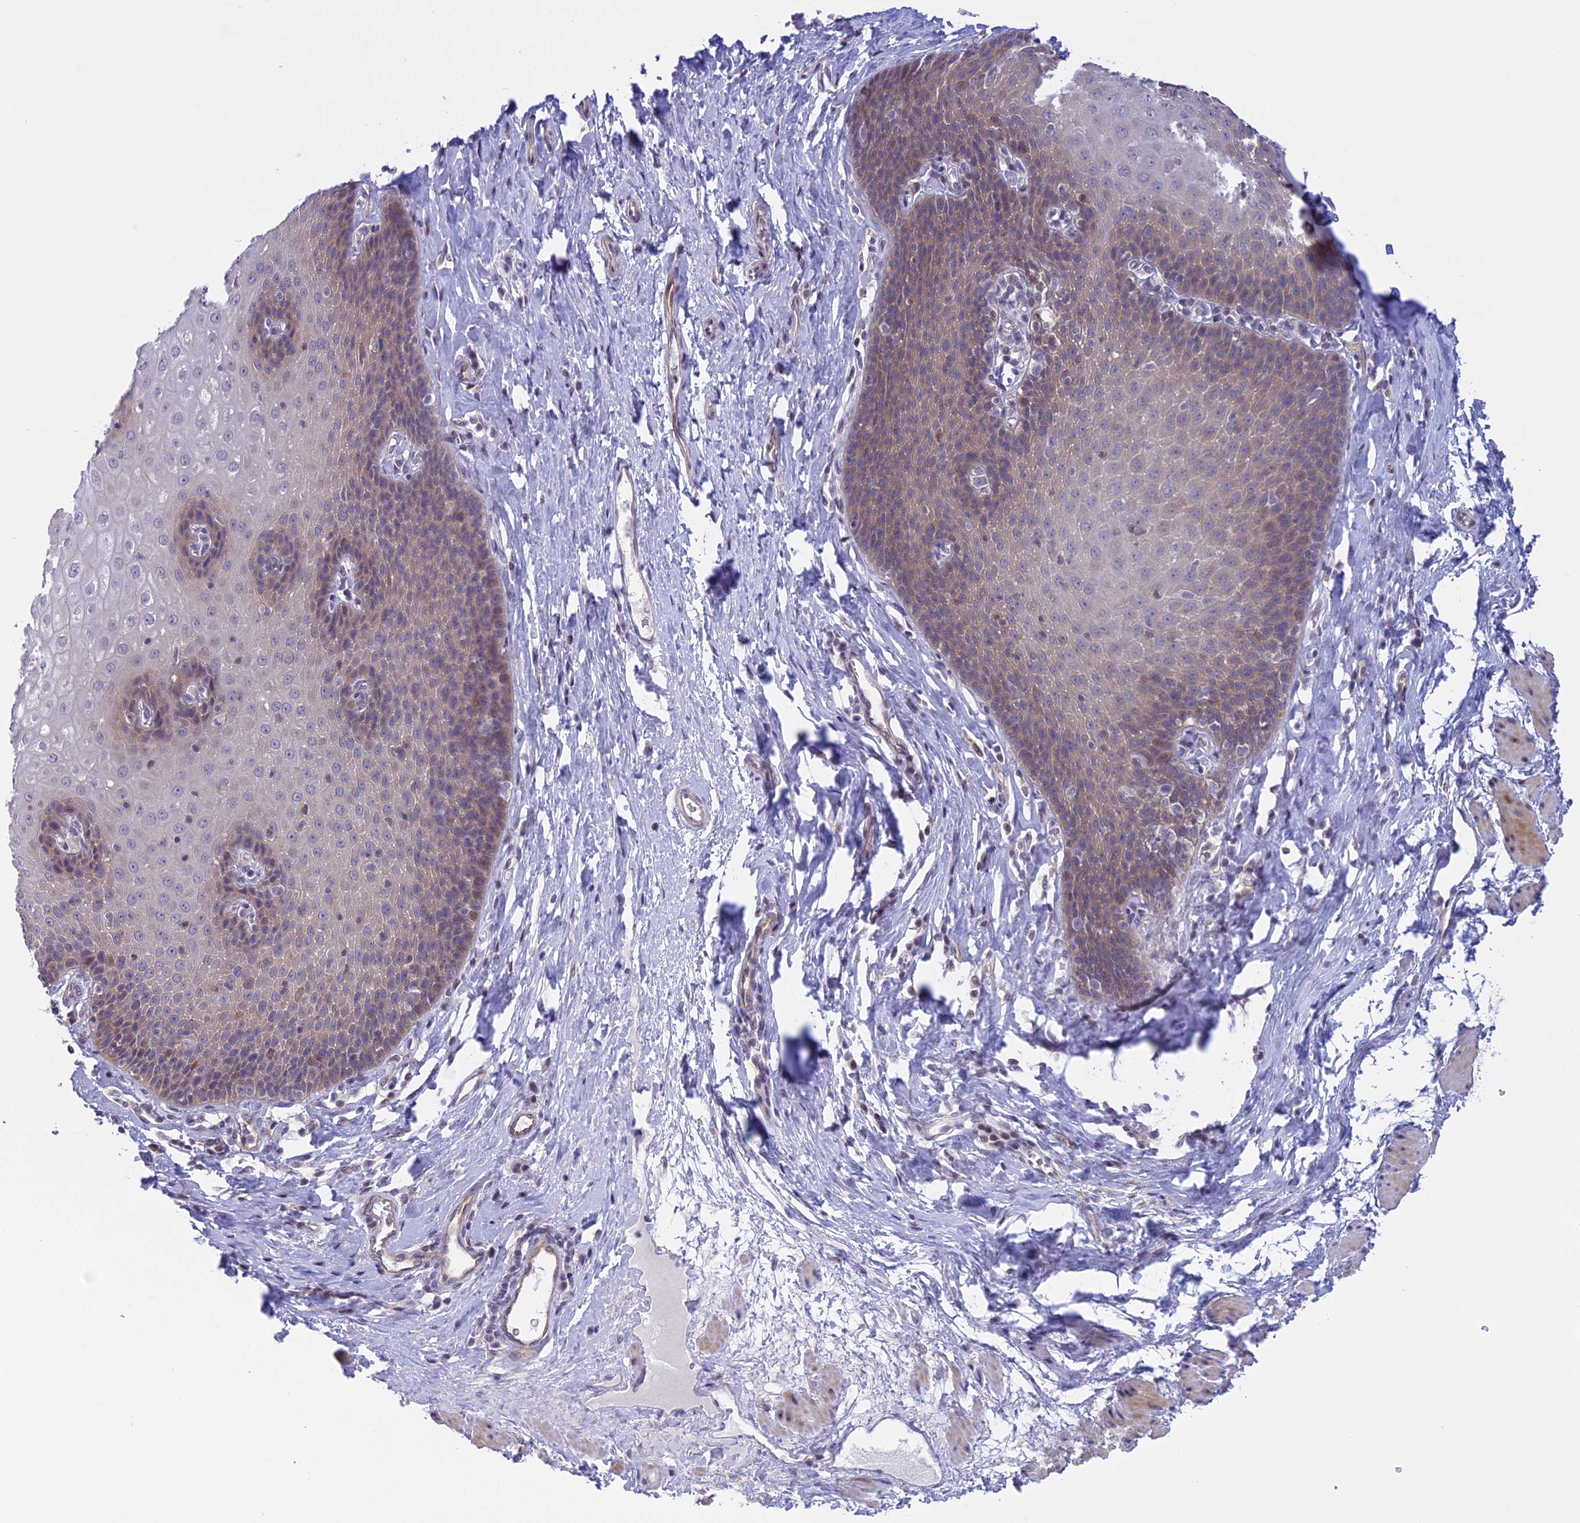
{"staining": {"intensity": "weak", "quantity": "25%-75%", "location": "cytoplasmic/membranous,nuclear"}, "tissue": "esophagus", "cell_type": "Squamous epithelial cells", "image_type": "normal", "snomed": [{"axis": "morphology", "description": "Normal tissue, NOS"}, {"axis": "topography", "description": "Esophagus"}], "caption": "Protein positivity by immunohistochemistry exhibits weak cytoplasmic/membranous,nuclear positivity in approximately 25%-75% of squamous epithelial cells in unremarkable esophagus.", "gene": "CORO2A", "patient": {"sex": "female", "age": 61}}